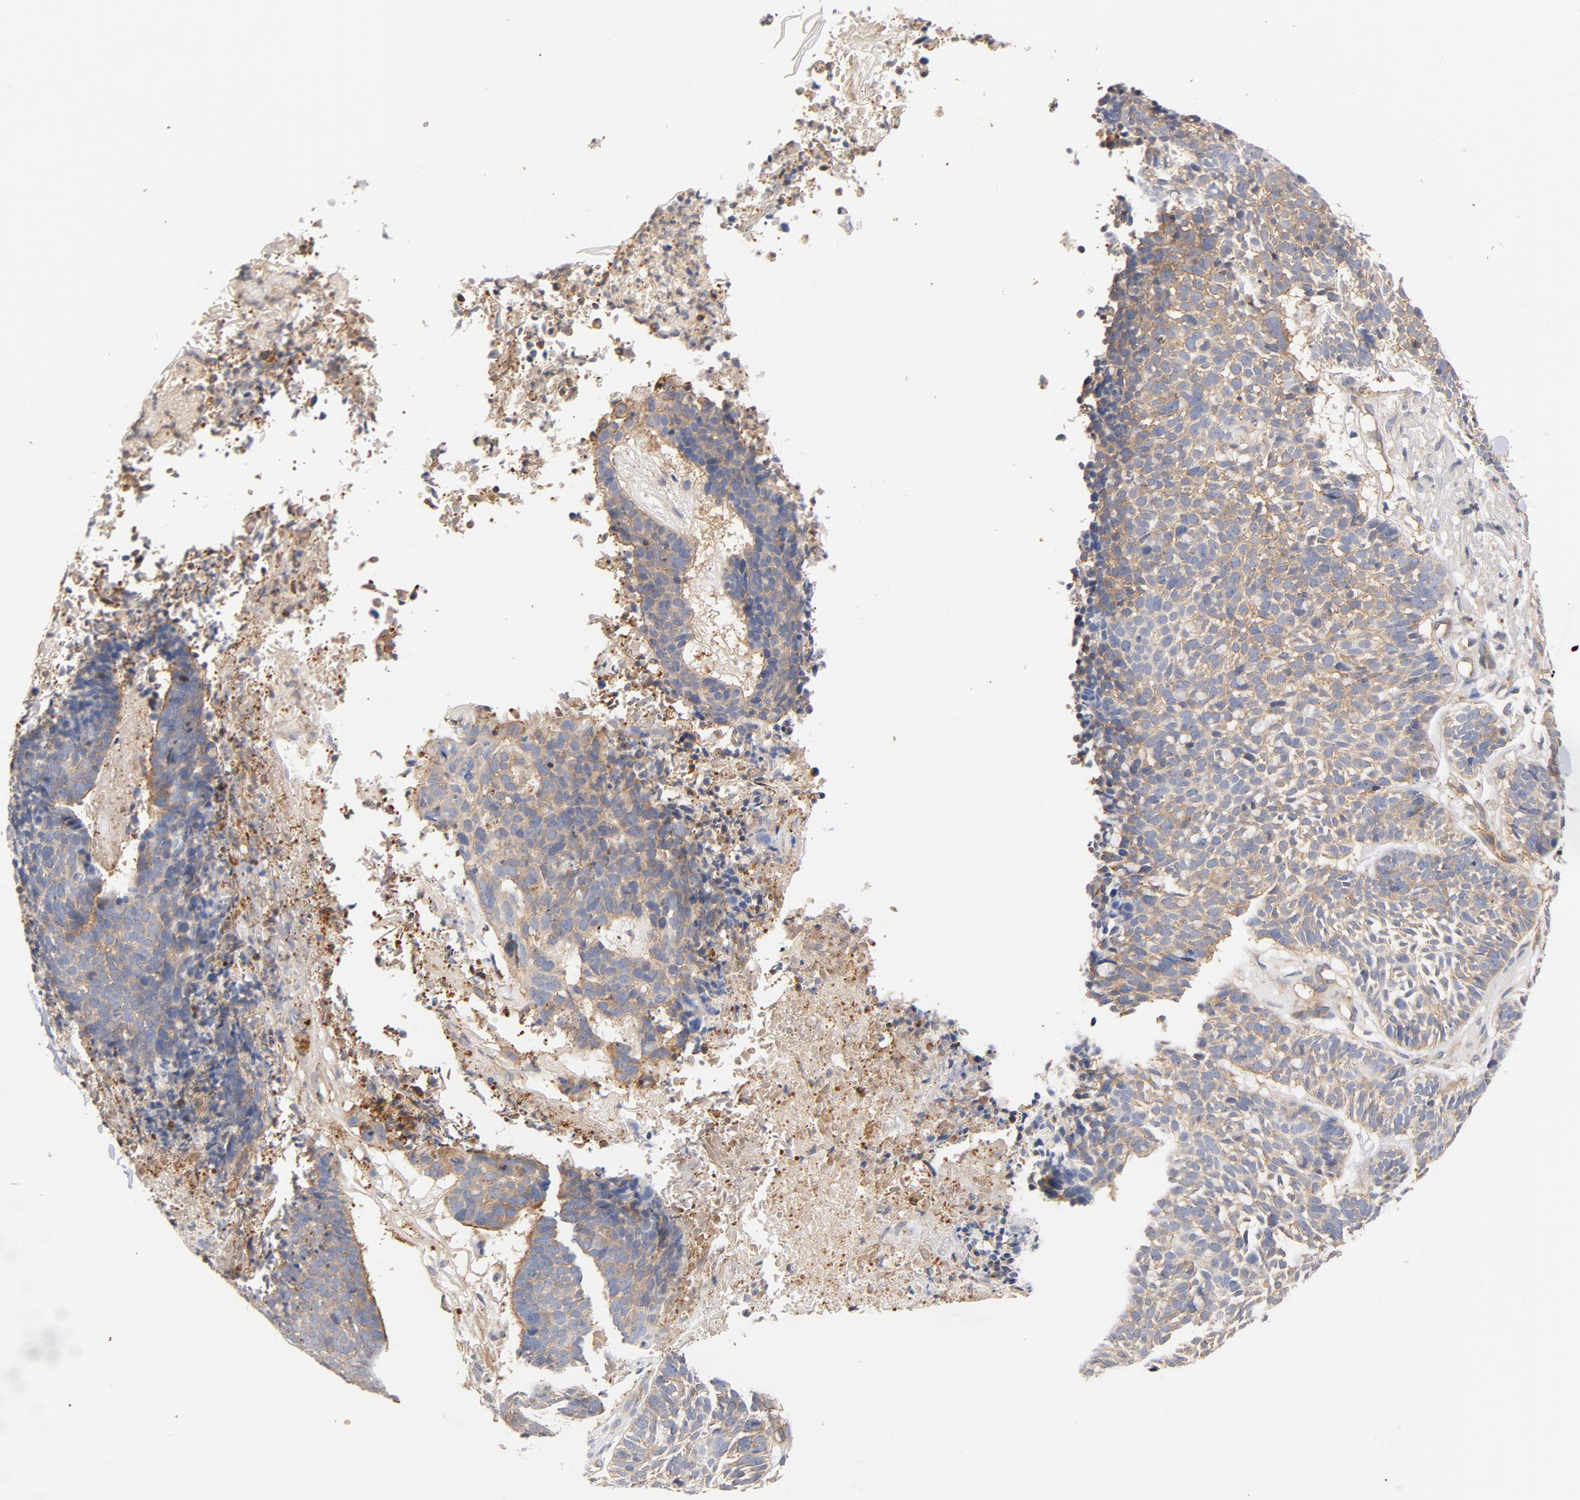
{"staining": {"intensity": "moderate", "quantity": ">75%", "location": "cytoplasmic/membranous"}, "tissue": "skin cancer", "cell_type": "Tumor cells", "image_type": "cancer", "snomed": [{"axis": "morphology", "description": "Basal cell carcinoma"}, {"axis": "topography", "description": "Skin"}], "caption": "Tumor cells demonstrate medium levels of moderate cytoplasmic/membranous positivity in about >75% of cells in basal cell carcinoma (skin). (Brightfield microscopy of DAB IHC at high magnification).", "gene": "STRN3", "patient": {"sex": "female", "age": 87}}